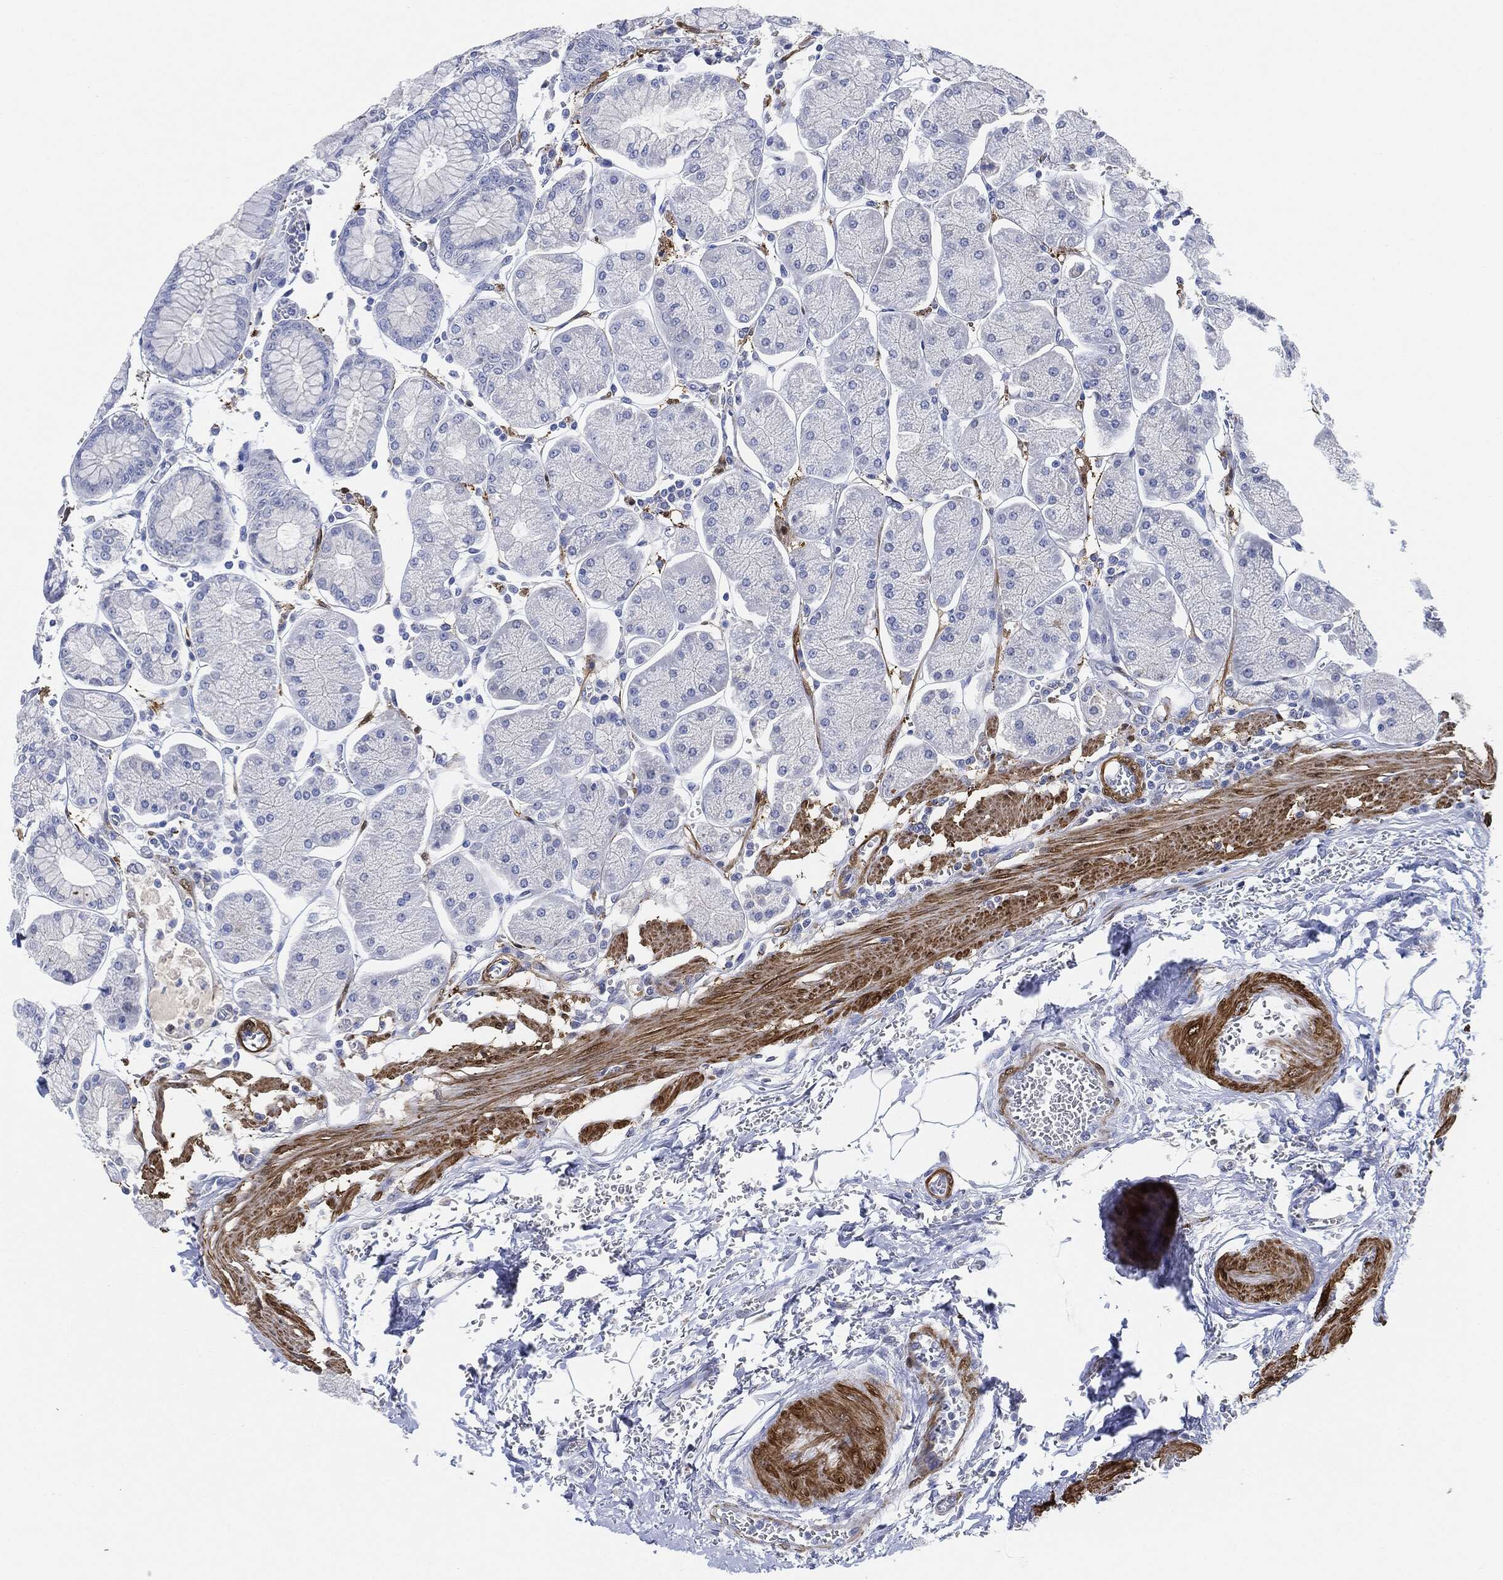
{"staining": {"intensity": "negative", "quantity": "none", "location": "none"}, "tissue": "stomach", "cell_type": "Glandular cells", "image_type": "normal", "snomed": [{"axis": "morphology", "description": "Normal tissue, NOS"}, {"axis": "morphology", "description": "Adenocarcinoma, NOS"}, {"axis": "topography", "description": "Stomach, upper"}, {"axis": "topography", "description": "Stomach"}], "caption": "Immunohistochemistry of benign human stomach displays no staining in glandular cells.", "gene": "TAGLN", "patient": {"sex": "male", "age": 76}}